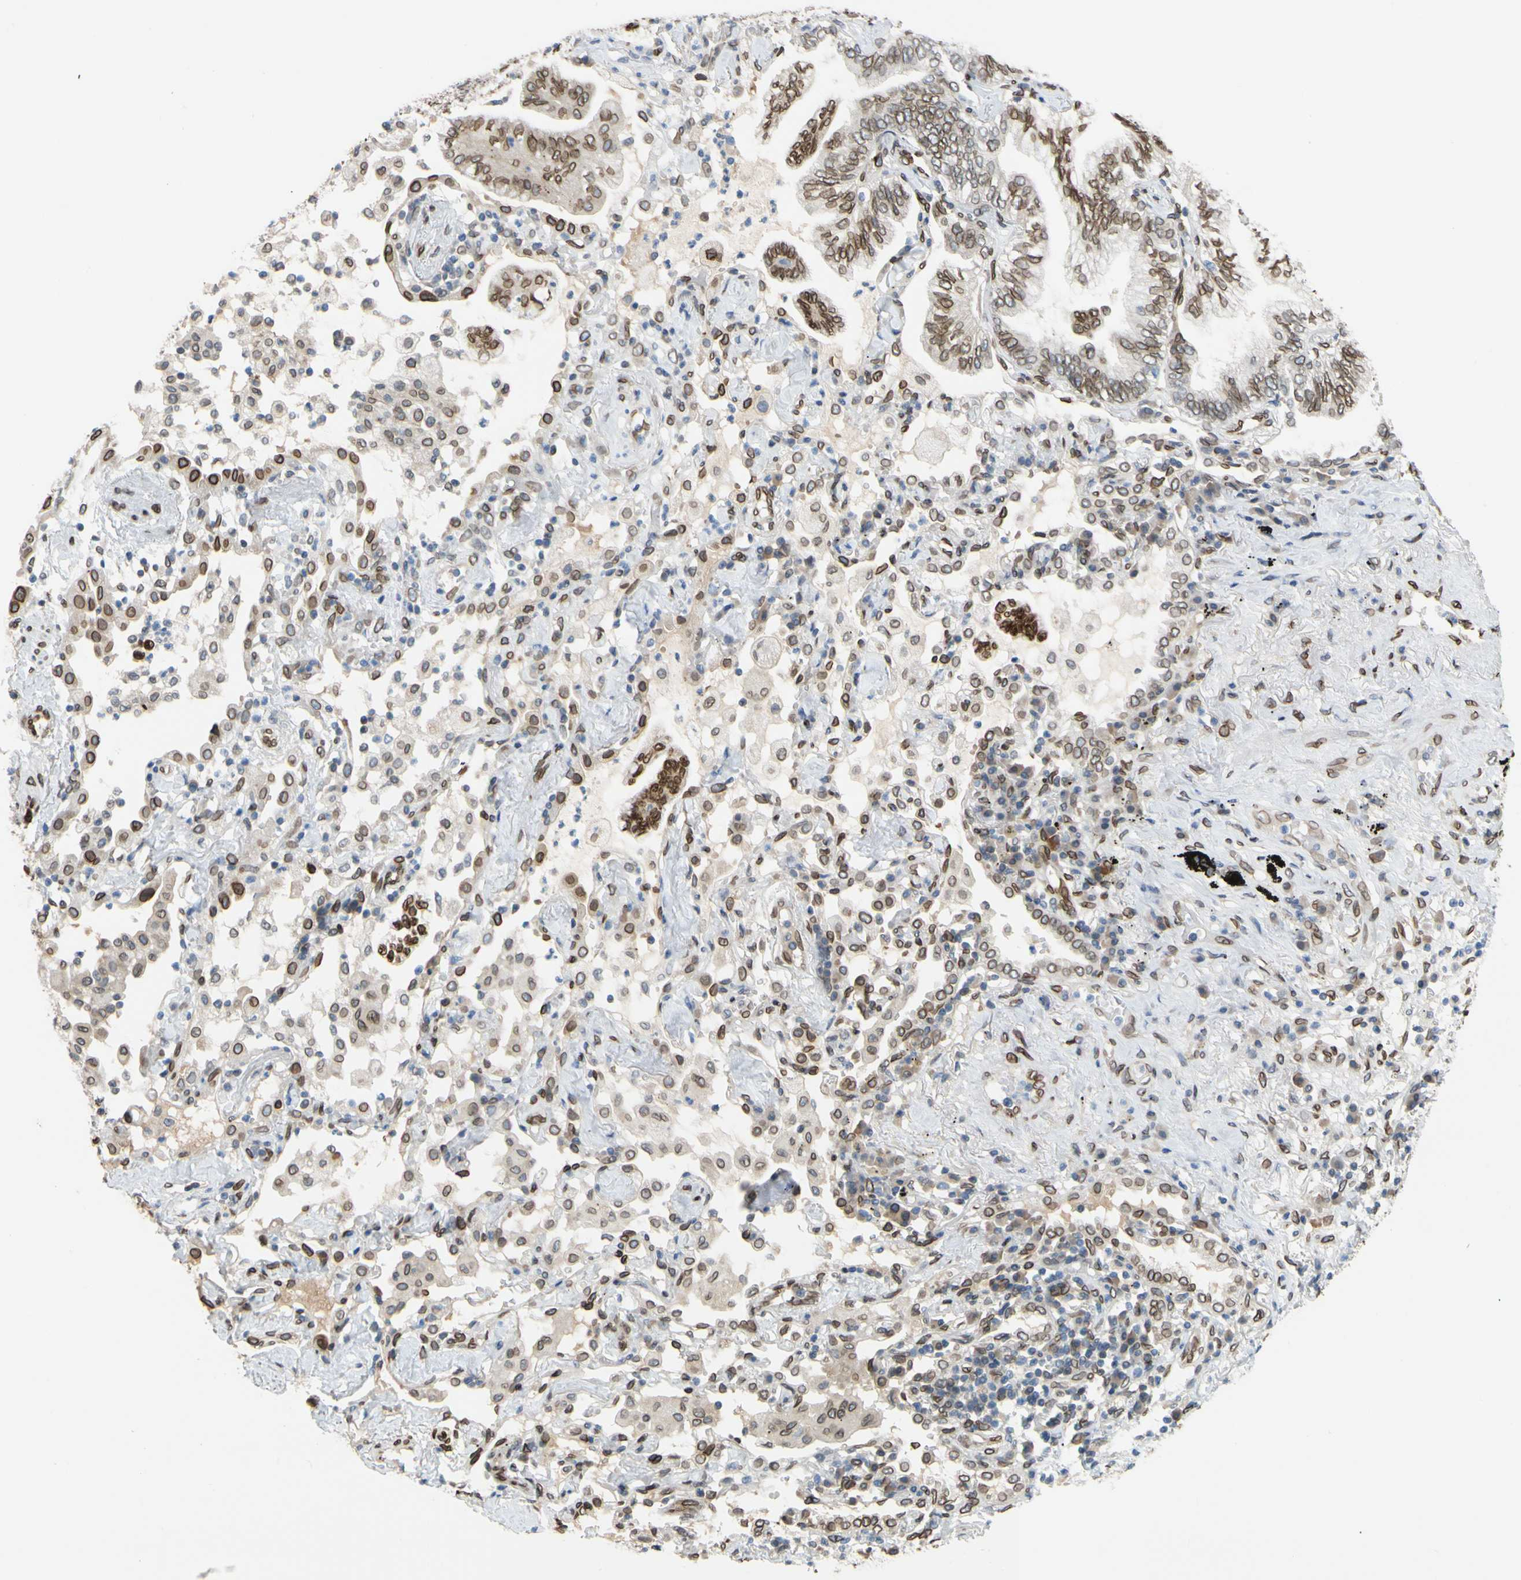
{"staining": {"intensity": "moderate", "quantity": ">75%", "location": "cytoplasmic/membranous,nuclear"}, "tissue": "lung cancer", "cell_type": "Tumor cells", "image_type": "cancer", "snomed": [{"axis": "morphology", "description": "Normal tissue, NOS"}, {"axis": "morphology", "description": "Adenocarcinoma, NOS"}, {"axis": "topography", "description": "Bronchus"}, {"axis": "topography", "description": "Lung"}], "caption": "This image reveals immunohistochemistry (IHC) staining of lung cancer, with medium moderate cytoplasmic/membranous and nuclear expression in approximately >75% of tumor cells.", "gene": "SUN1", "patient": {"sex": "female", "age": 70}}